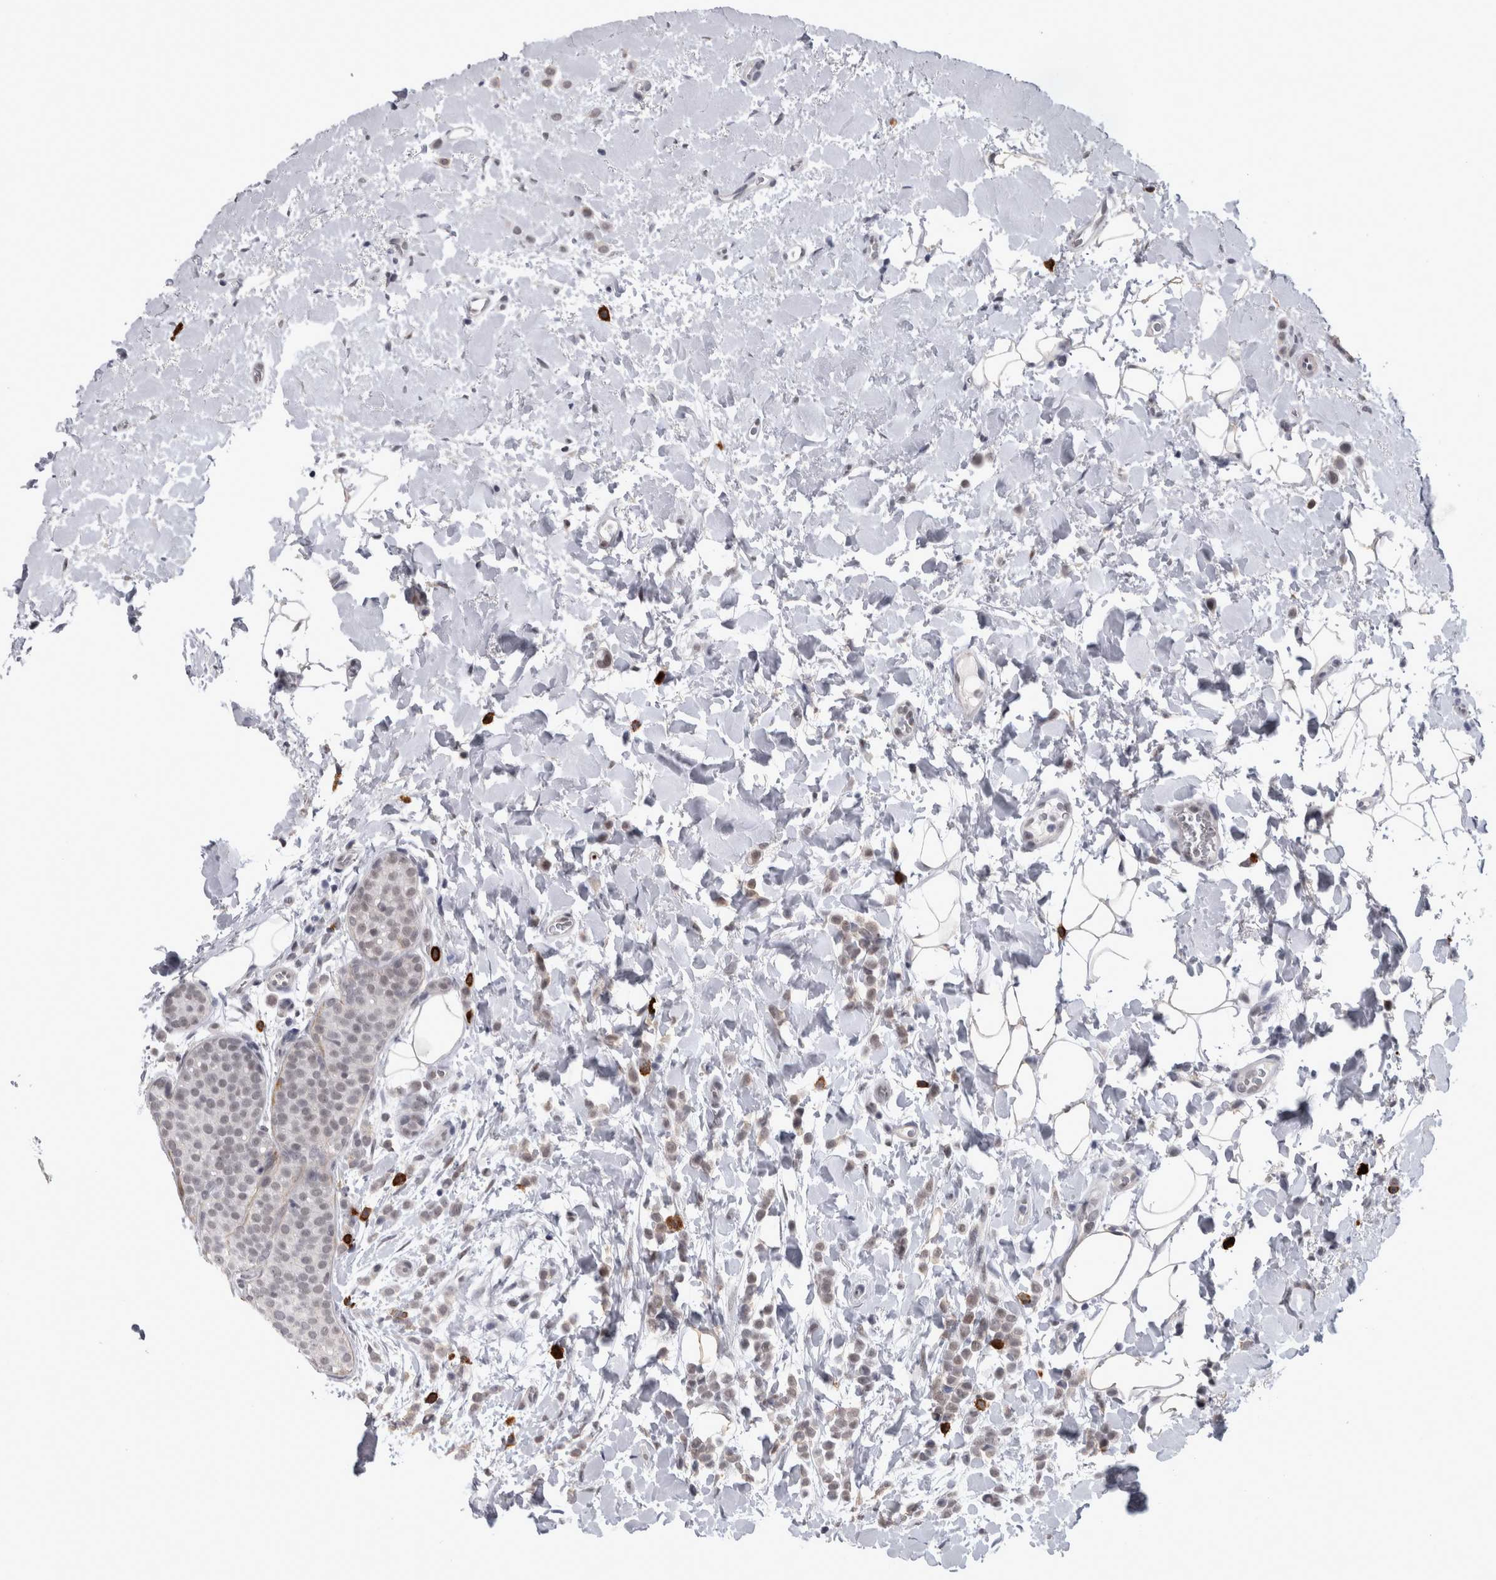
{"staining": {"intensity": "weak", "quantity": ">75%", "location": "nuclear"}, "tissue": "breast cancer", "cell_type": "Tumor cells", "image_type": "cancer", "snomed": [{"axis": "morphology", "description": "Normal tissue, NOS"}, {"axis": "morphology", "description": "Lobular carcinoma"}, {"axis": "topography", "description": "Breast"}], "caption": "Immunohistochemistry (DAB) staining of breast lobular carcinoma reveals weak nuclear protein positivity in approximately >75% of tumor cells. The staining was performed using DAB to visualize the protein expression in brown, while the nuclei were stained in blue with hematoxylin (Magnification: 20x).", "gene": "PEBP4", "patient": {"sex": "female", "age": 50}}